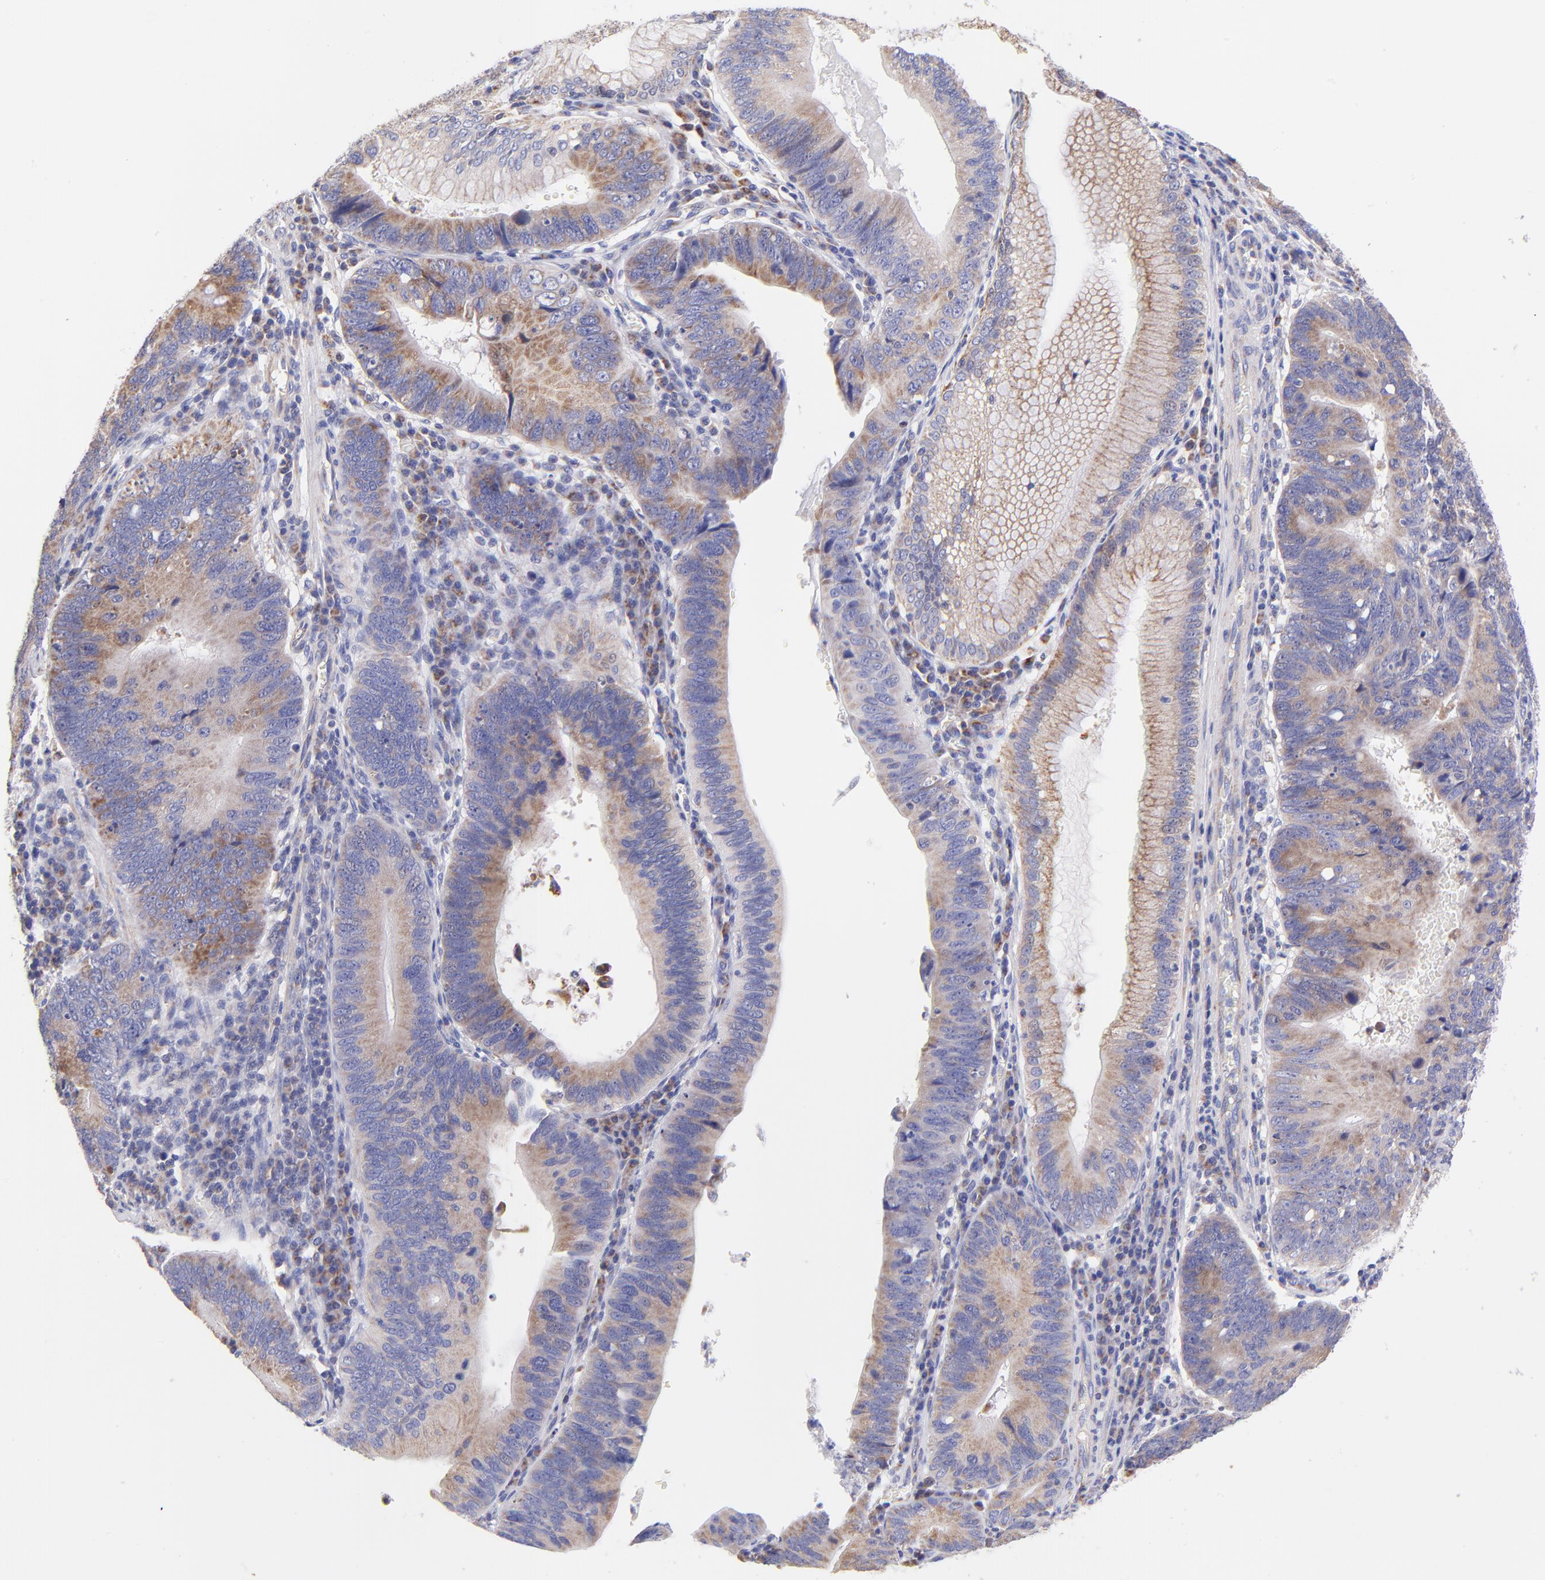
{"staining": {"intensity": "moderate", "quantity": "25%-75%", "location": "cytoplasmic/membranous"}, "tissue": "stomach cancer", "cell_type": "Tumor cells", "image_type": "cancer", "snomed": [{"axis": "morphology", "description": "Adenocarcinoma, NOS"}, {"axis": "topography", "description": "Stomach"}], "caption": "The image reveals staining of stomach cancer (adenocarcinoma), revealing moderate cytoplasmic/membranous protein positivity (brown color) within tumor cells. The protein is shown in brown color, while the nuclei are stained blue.", "gene": "NDUFB7", "patient": {"sex": "male", "age": 59}}